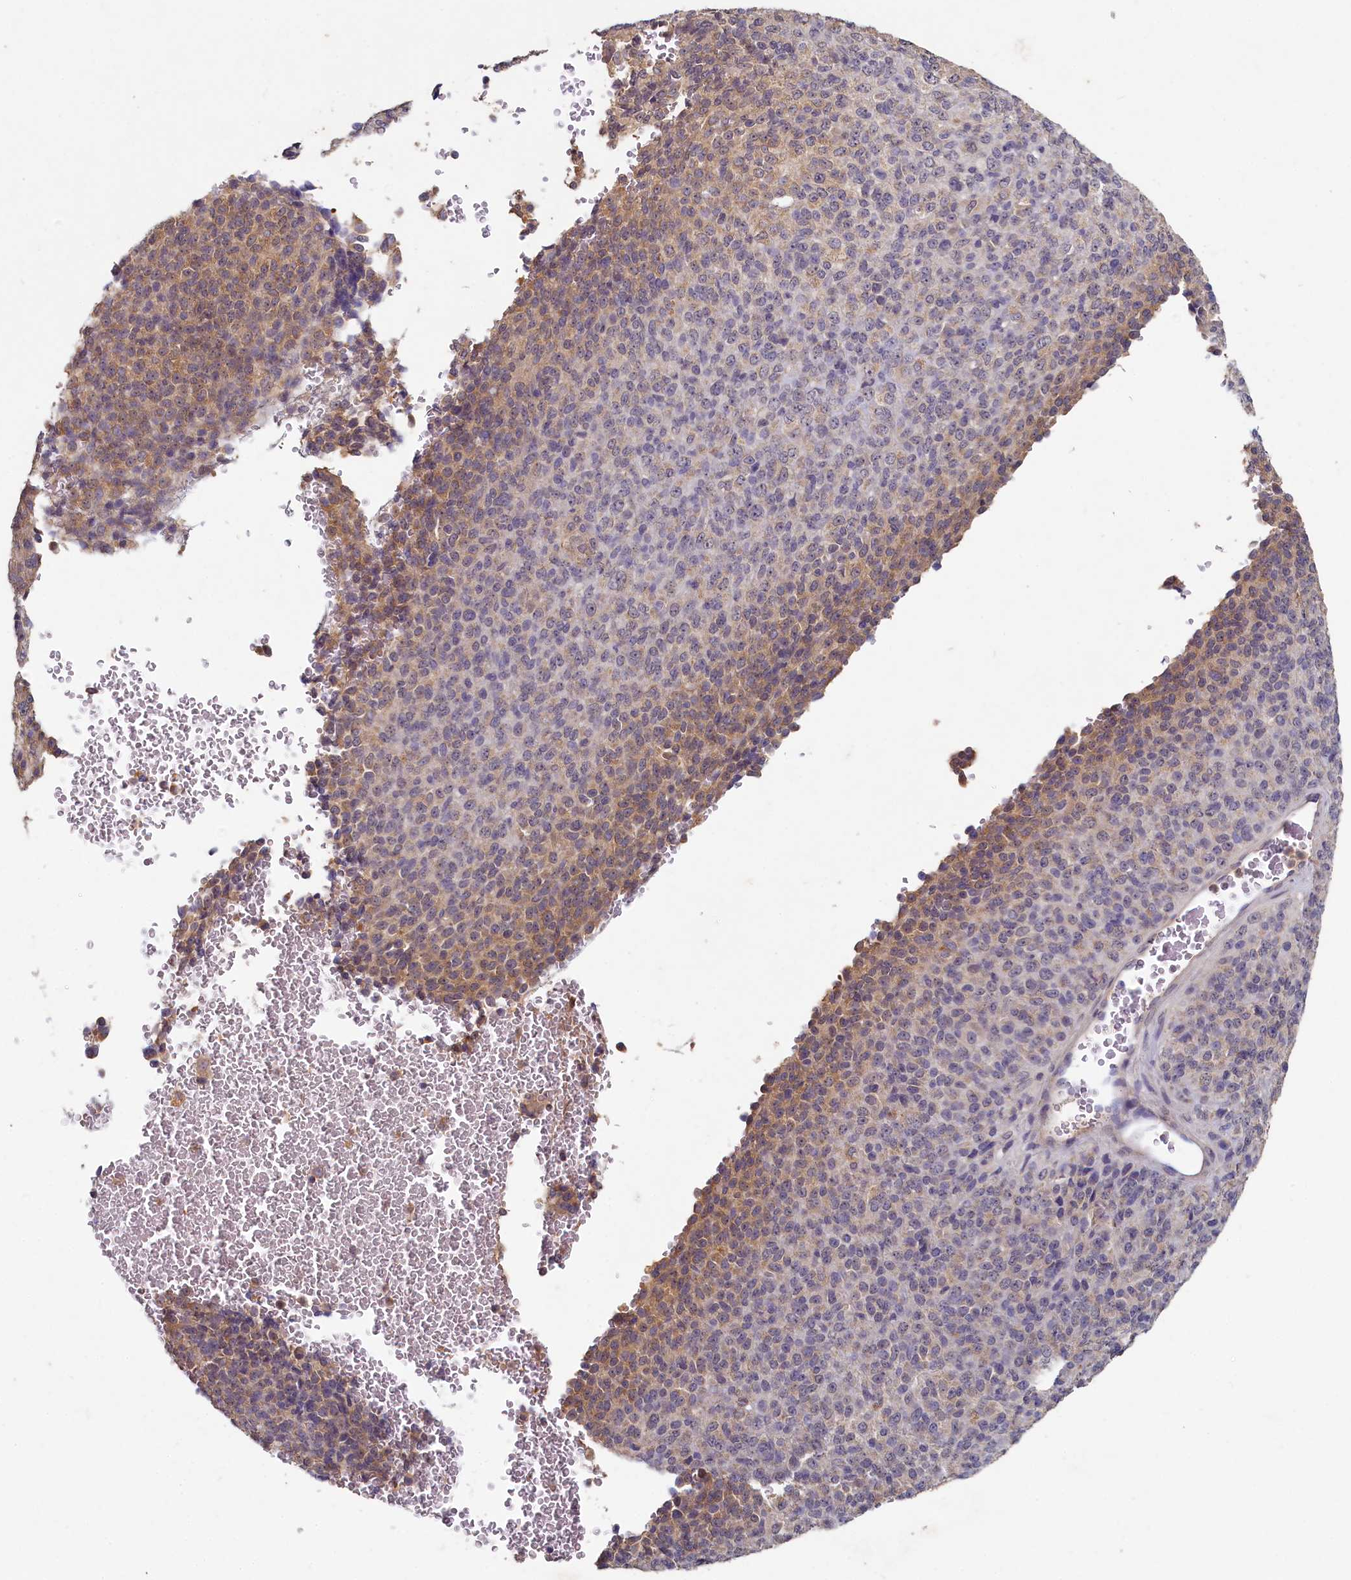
{"staining": {"intensity": "weak", "quantity": "25%-75%", "location": "cytoplasmic/membranous"}, "tissue": "melanoma", "cell_type": "Tumor cells", "image_type": "cancer", "snomed": [{"axis": "morphology", "description": "Malignant melanoma, Metastatic site"}, {"axis": "topography", "description": "Brain"}], "caption": "Immunohistochemical staining of malignant melanoma (metastatic site) exhibits low levels of weak cytoplasmic/membranous positivity in about 25%-75% of tumor cells.", "gene": "HERC3", "patient": {"sex": "female", "age": 56}}